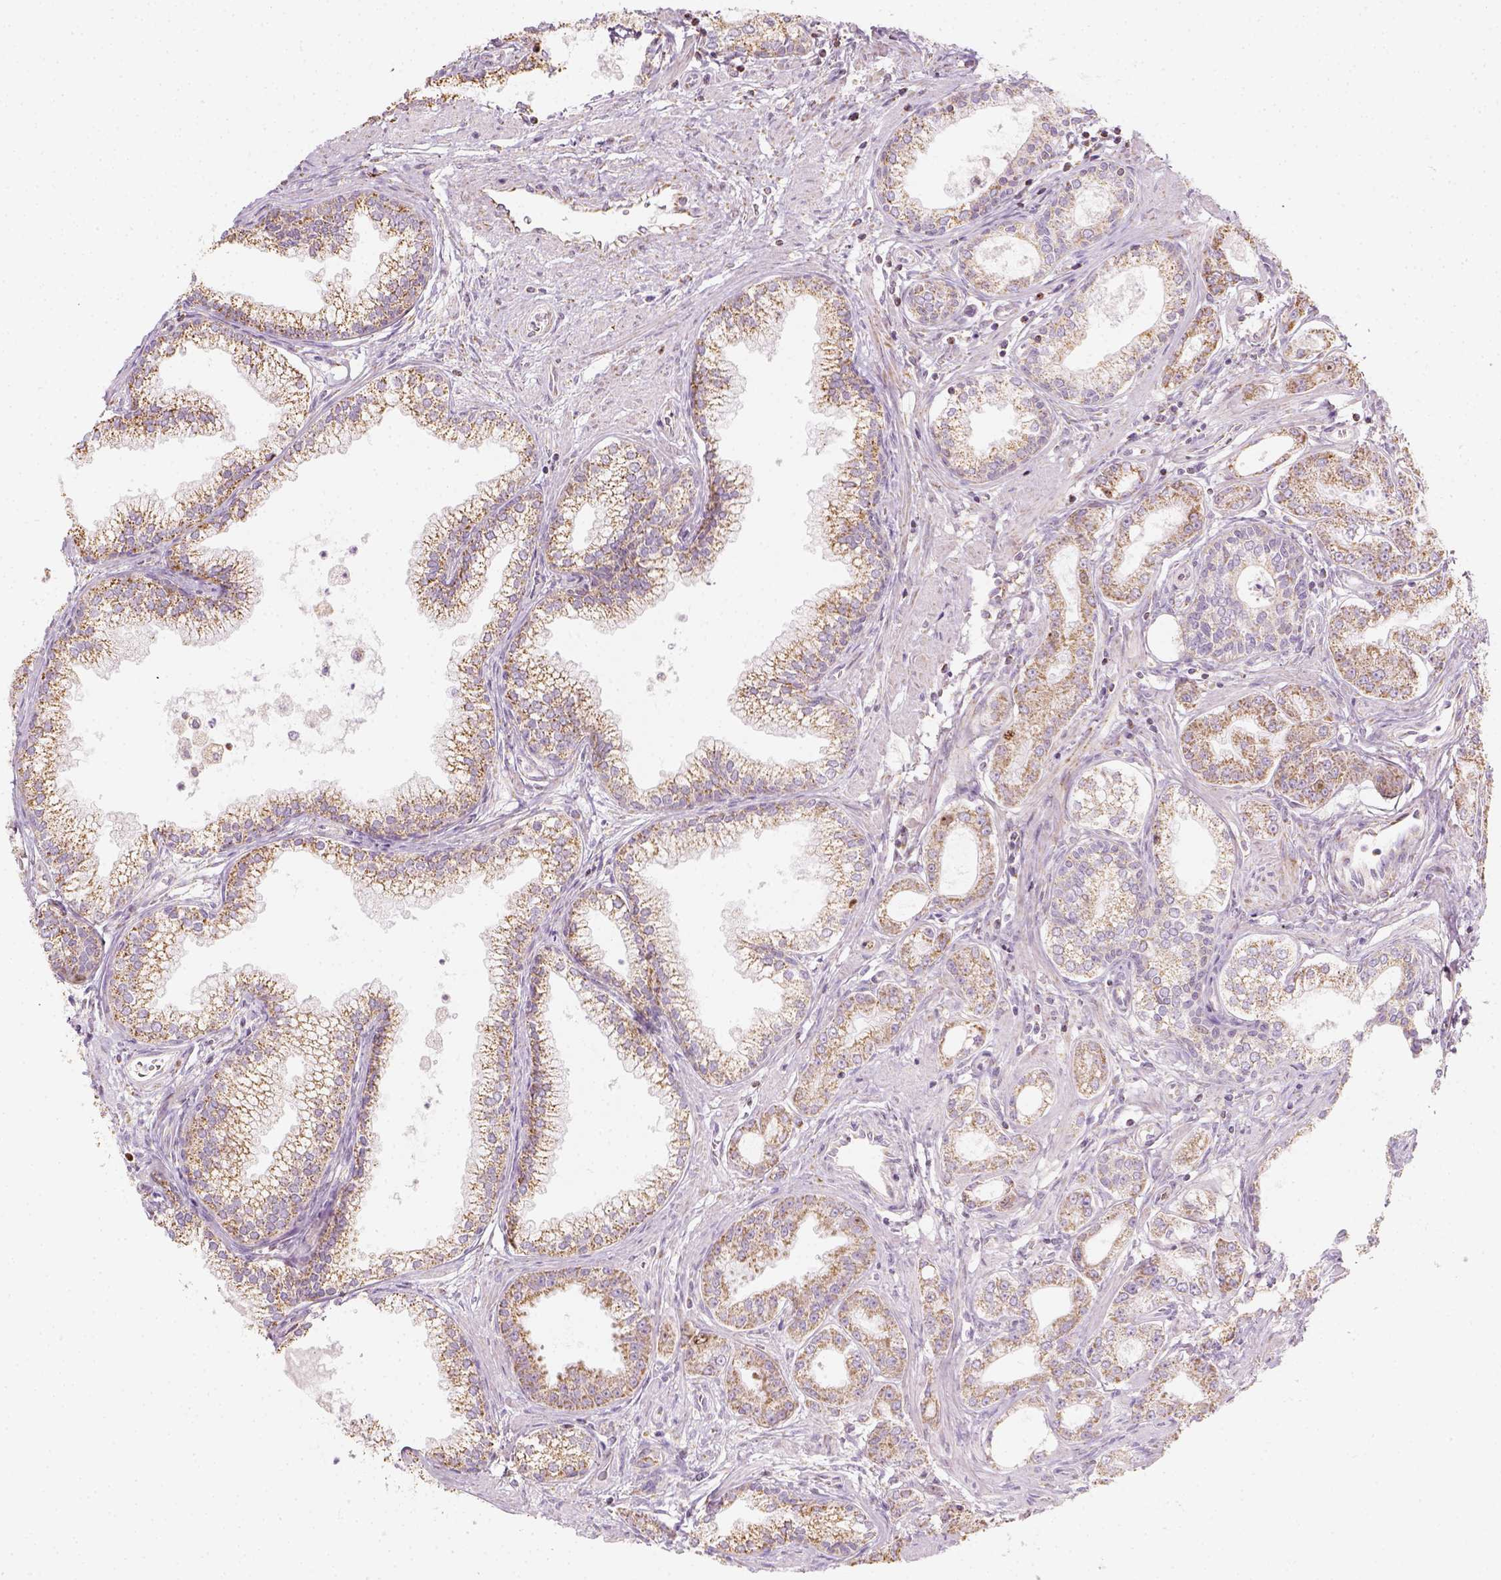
{"staining": {"intensity": "moderate", "quantity": ">75%", "location": "cytoplasmic/membranous"}, "tissue": "prostate cancer", "cell_type": "Tumor cells", "image_type": "cancer", "snomed": [{"axis": "morphology", "description": "Adenocarcinoma, NOS"}, {"axis": "topography", "description": "Prostate"}], "caption": "The immunohistochemical stain shows moderate cytoplasmic/membranous expression in tumor cells of prostate adenocarcinoma tissue.", "gene": "LCA5", "patient": {"sex": "male", "age": 71}}